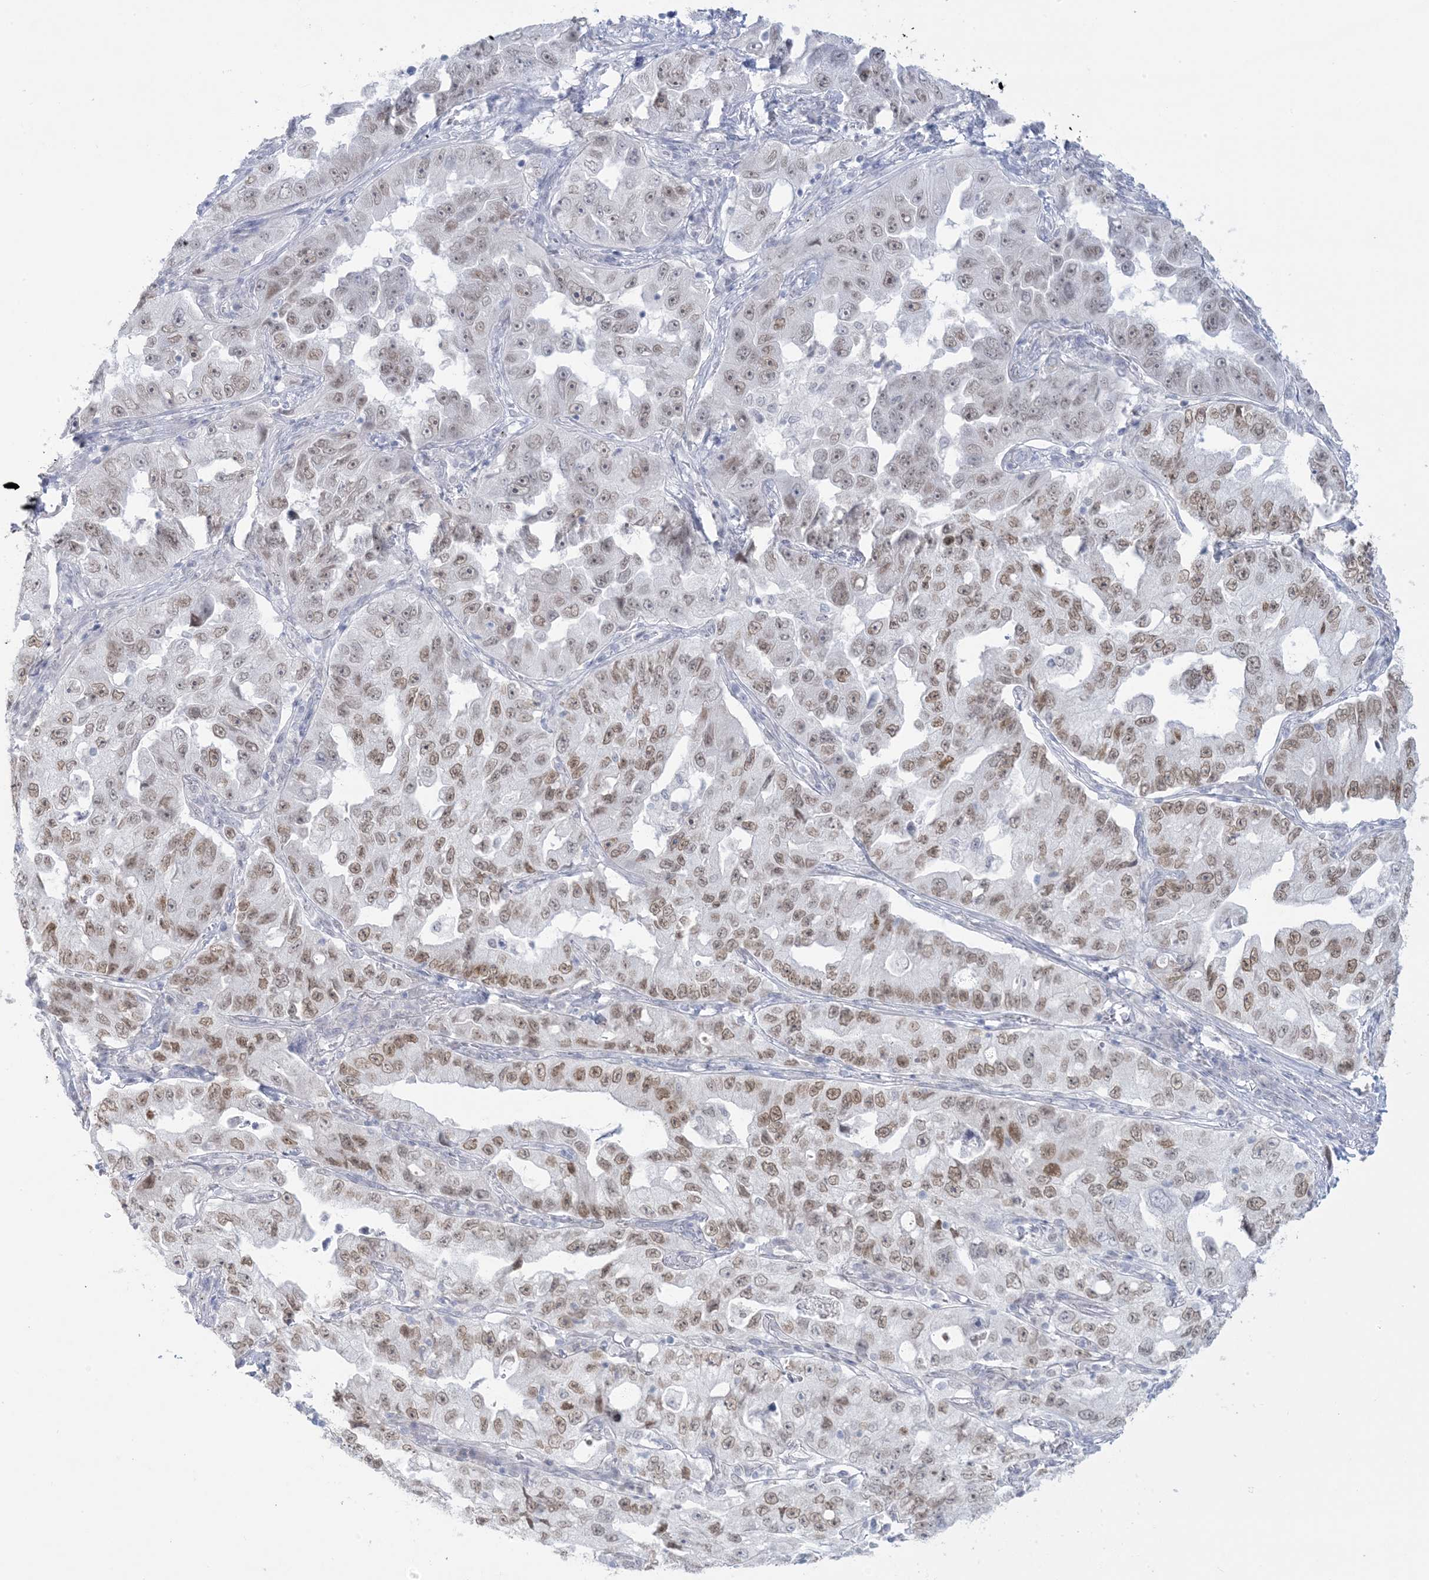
{"staining": {"intensity": "moderate", "quantity": ">75%", "location": "nuclear"}, "tissue": "lung cancer", "cell_type": "Tumor cells", "image_type": "cancer", "snomed": [{"axis": "morphology", "description": "Adenocarcinoma, NOS"}, {"axis": "topography", "description": "Lung"}], "caption": "Lung cancer (adenocarcinoma) stained with DAB IHC shows medium levels of moderate nuclear expression in approximately >75% of tumor cells.", "gene": "HOMEZ", "patient": {"sex": "female", "age": 51}}